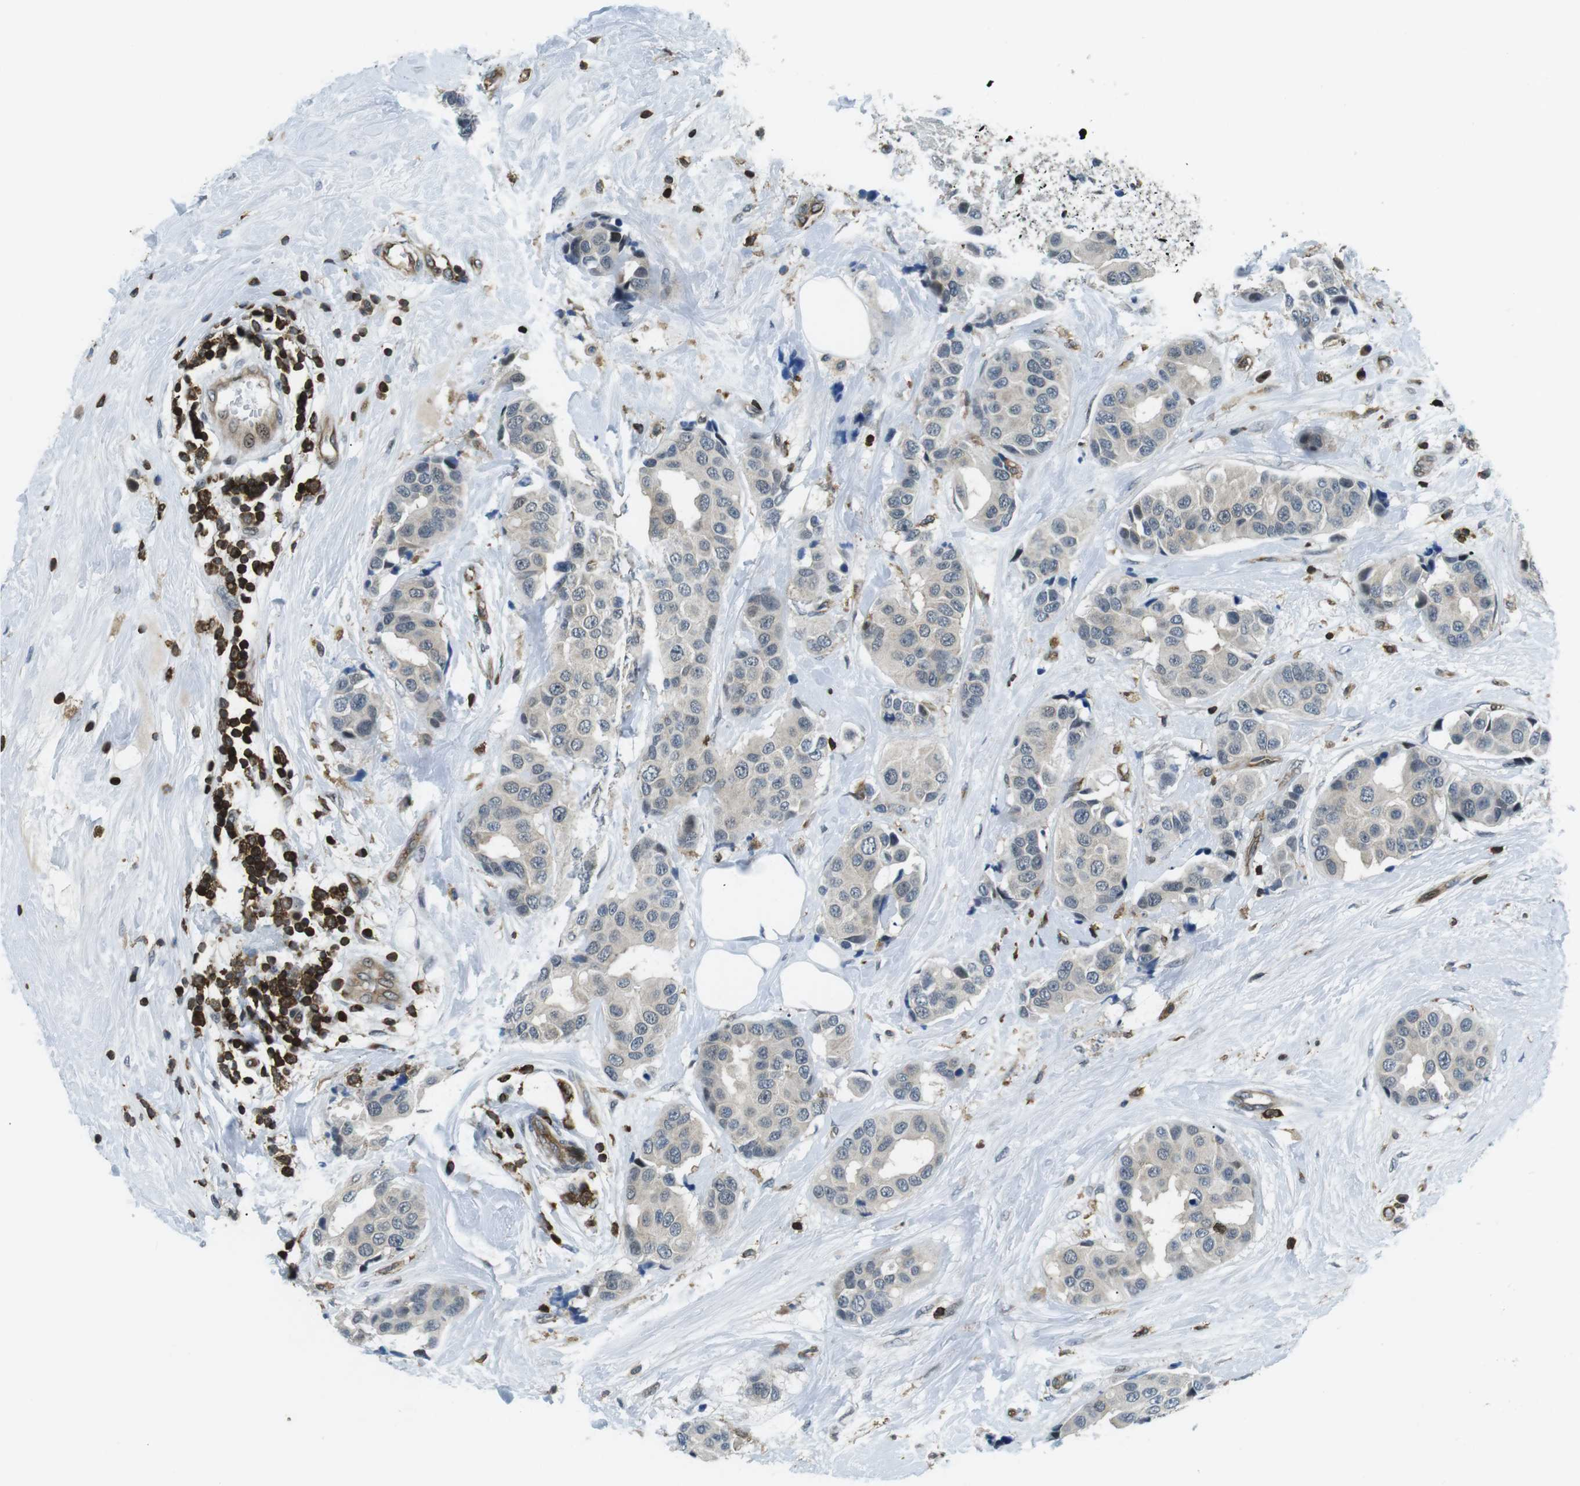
{"staining": {"intensity": "weak", "quantity": "25%-75%", "location": "cytoplasmic/membranous,nuclear"}, "tissue": "breast cancer", "cell_type": "Tumor cells", "image_type": "cancer", "snomed": [{"axis": "morphology", "description": "Normal tissue, NOS"}, {"axis": "morphology", "description": "Duct carcinoma"}, {"axis": "topography", "description": "Breast"}], "caption": "Human breast cancer stained for a protein (brown) demonstrates weak cytoplasmic/membranous and nuclear positive staining in about 25%-75% of tumor cells.", "gene": "STK10", "patient": {"sex": "female", "age": 39}}